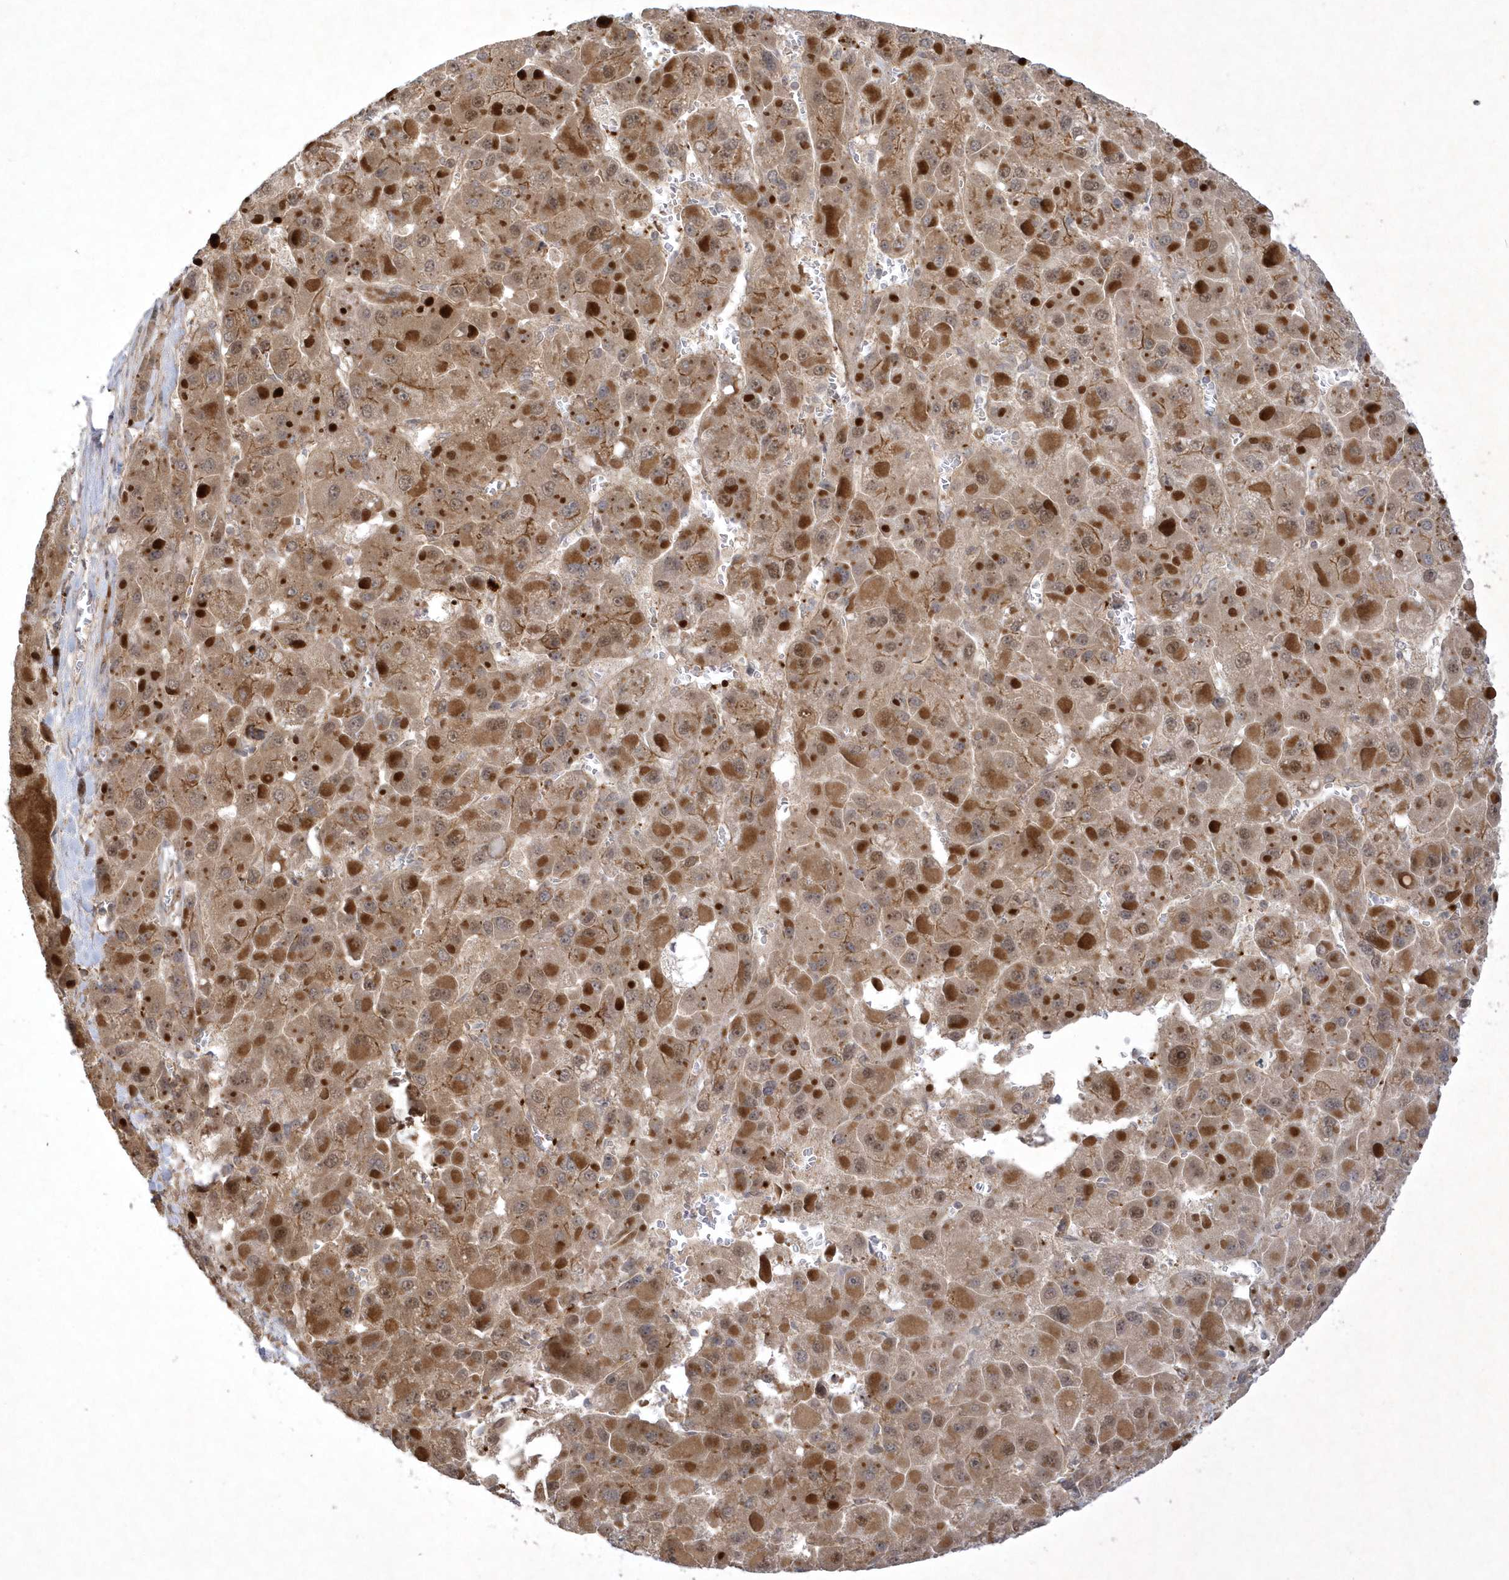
{"staining": {"intensity": "moderate", "quantity": ">75%", "location": "cytoplasmic/membranous"}, "tissue": "liver cancer", "cell_type": "Tumor cells", "image_type": "cancer", "snomed": [{"axis": "morphology", "description": "Carcinoma, Hepatocellular, NOS"}, {"axis": "topography", "description": "Liver"}], "caption": "Hepatocellular carcinoma (liver) stained for a protein (brown) shows moderate cytoplasmic/membranous positive staining in about >75% of tumor cells.", "gene": "NAF1", "patient": {"sex": "female", "age": 73}}